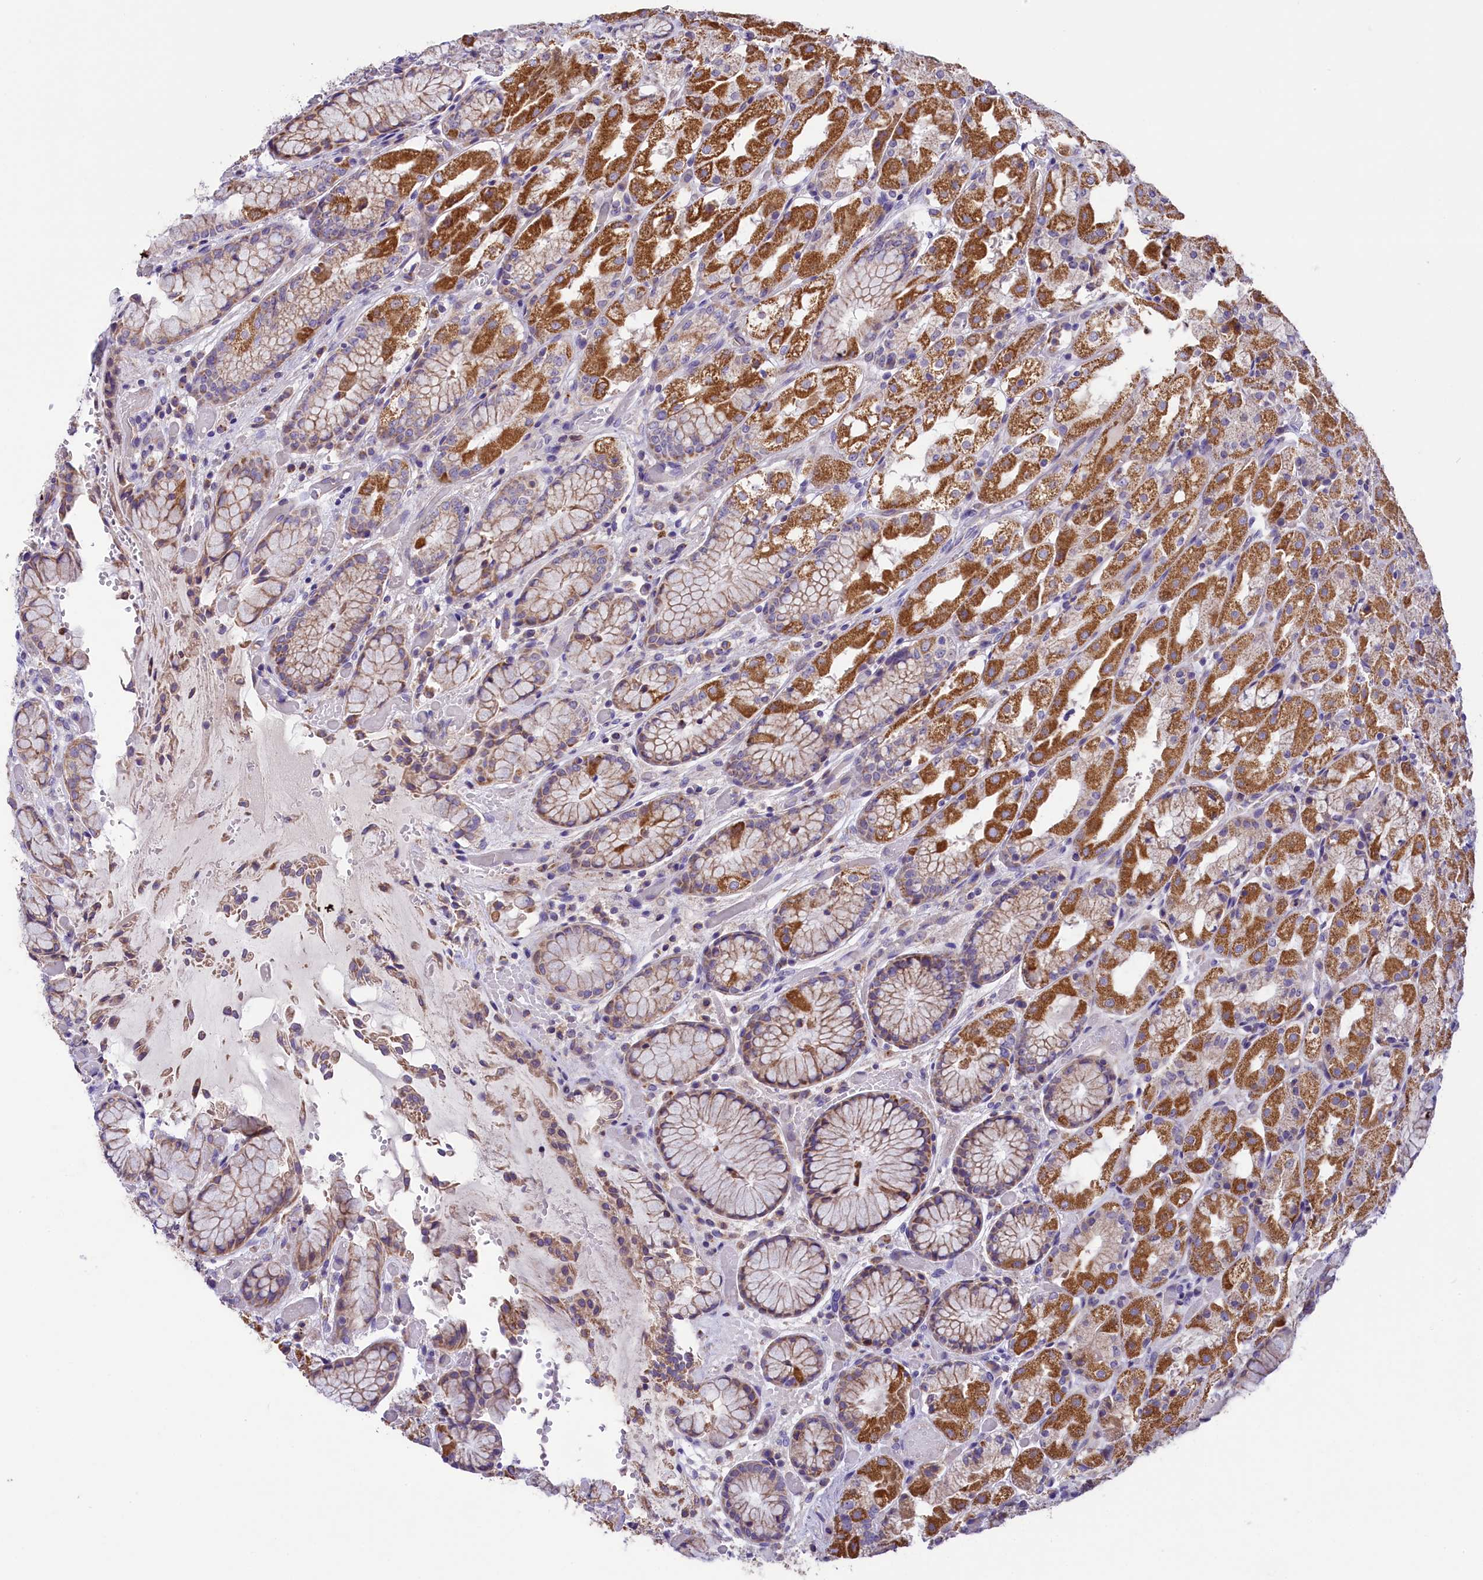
{"staining": {"intensity": "moderate", "quantity": ">75%", "location": "cytoplasmic/membranous"}, "tissue": "stomach", "cell_type": "Glandular cells", "image_type": "normal", "snomed": [{"axis": "morphology", "description": "Normal tissue, NOS"}, {"axis": "topography", "description": "Stomach, upper"}], "caption": "DAB immunohistochemical staining of unremarkable human stomach exhibits moderate cytoplasmic/membranous protein expression in about >75% of glandular cells.", "gene": "DNAJB9", "patient": {"sex": "male", "age": 72}}